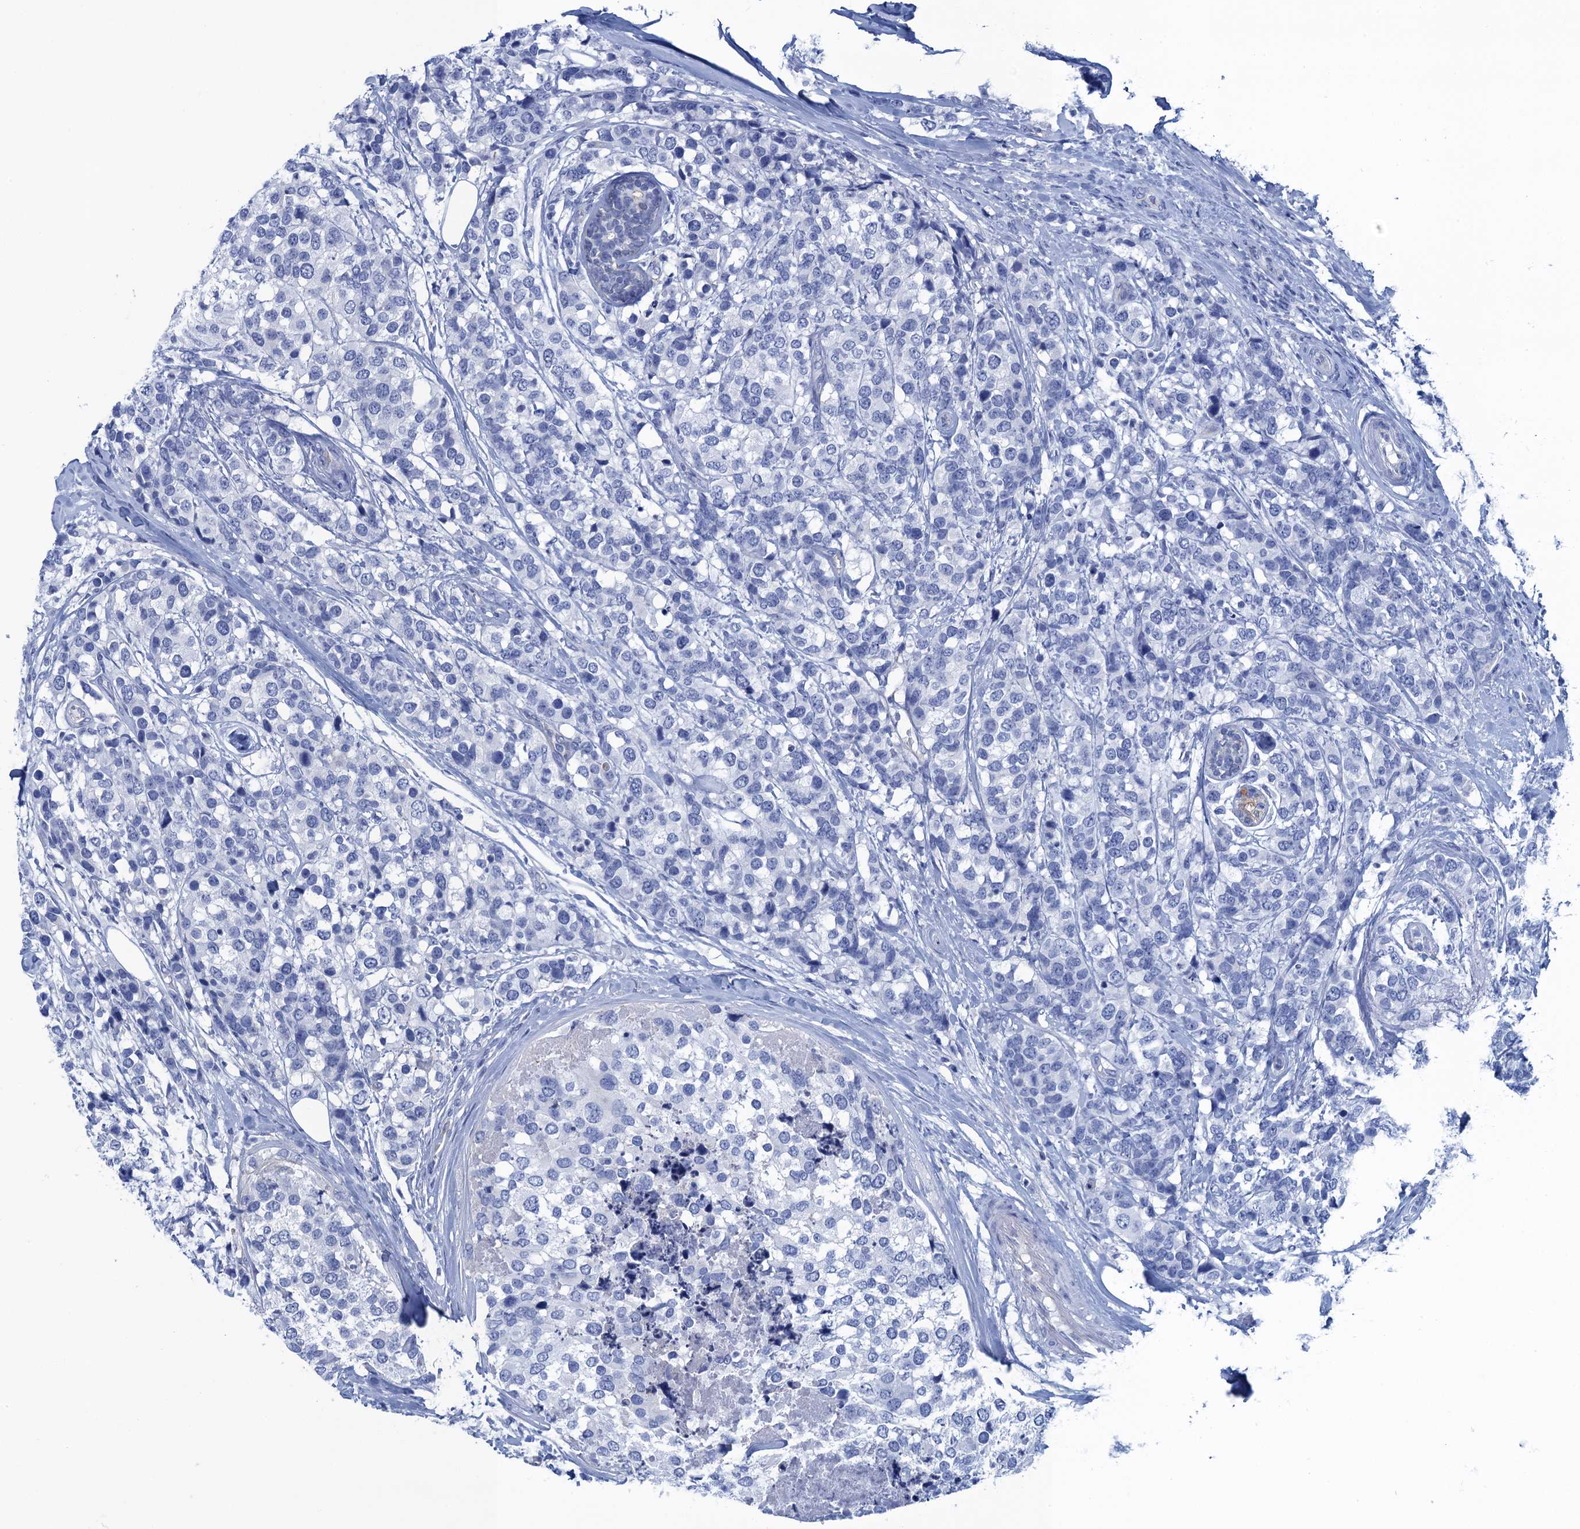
{"staining": {"intensity": "negative", "quantity": "none", "location": "none"}, "tissue": "breast cancer", "cell_type": "Tumor cells", "image_type": "cancer", "snomed": [{"axis": "morphology", "description": "Lobular carcinoma"}, {"axis": "topography", "description": "Breast"}], "caption": "This is a micrograph of IHC staining of breast lobular carcinoma, which shows no staining in tumor cells.", "gene": "CALML5", "patient": {"sex": "female", "age": 59}}